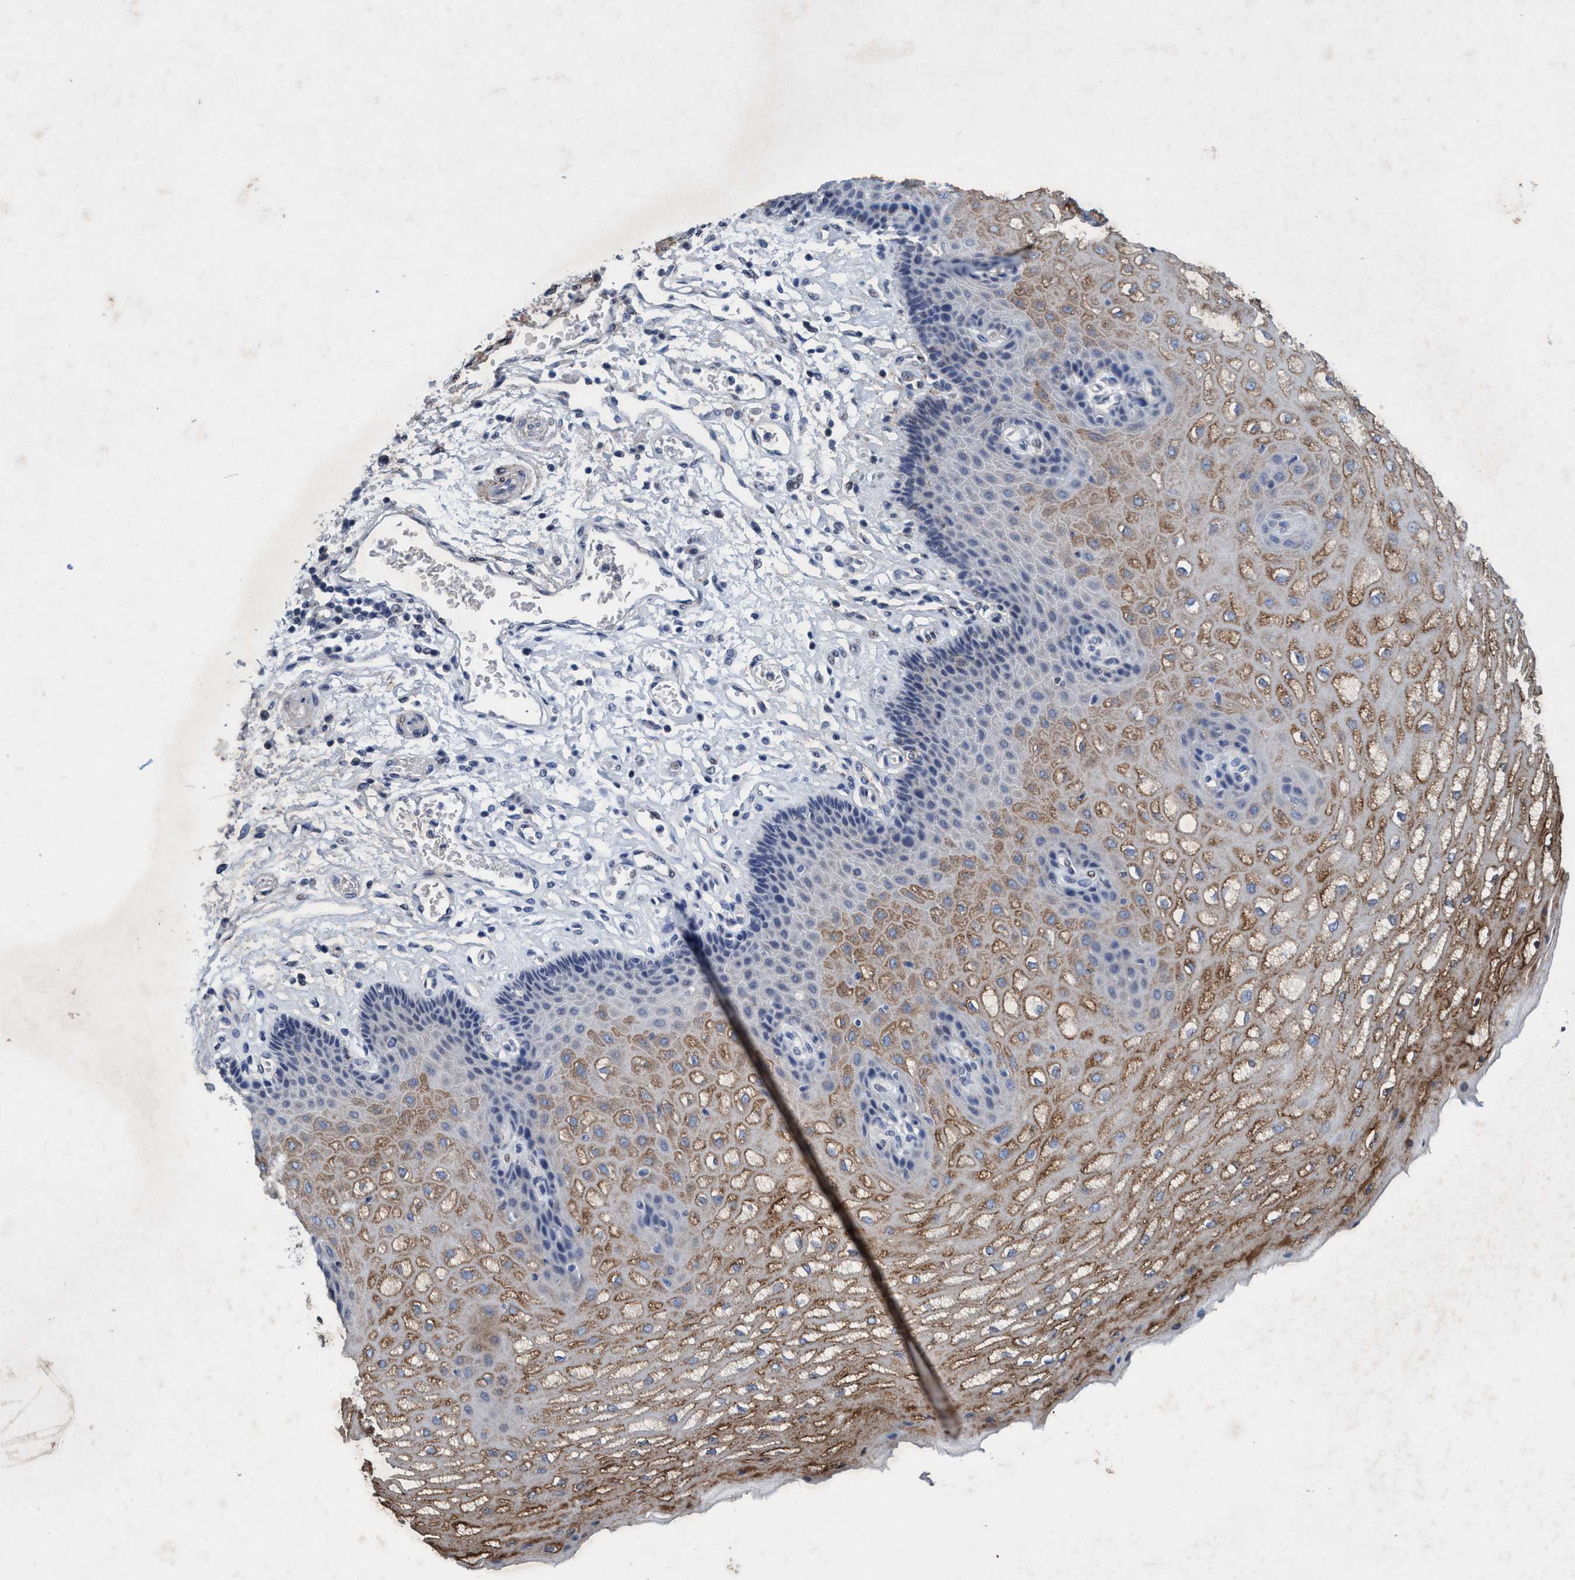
{"staining": {"intensity": "moderate", "quantity": ">75%", "location": "cytoplasmic/membranous"}, "tissue": "esophagus", "cell_type": "Squamous epithelial cells", "image_type": "normal", "snomed": [{"axis": "morphology", "description": "Normal tissue, NOS"}, {"axis": "topography", "description": "Esophagus"}], "caption": "Esophagus was stained to show a protein in brown. There is medium levels of moderate cytoplasmic/membranous positivity in about >75% of squamous epithelial cells.", "gene": "GRB14", "patient": {"sex": "male", "age": 54}}